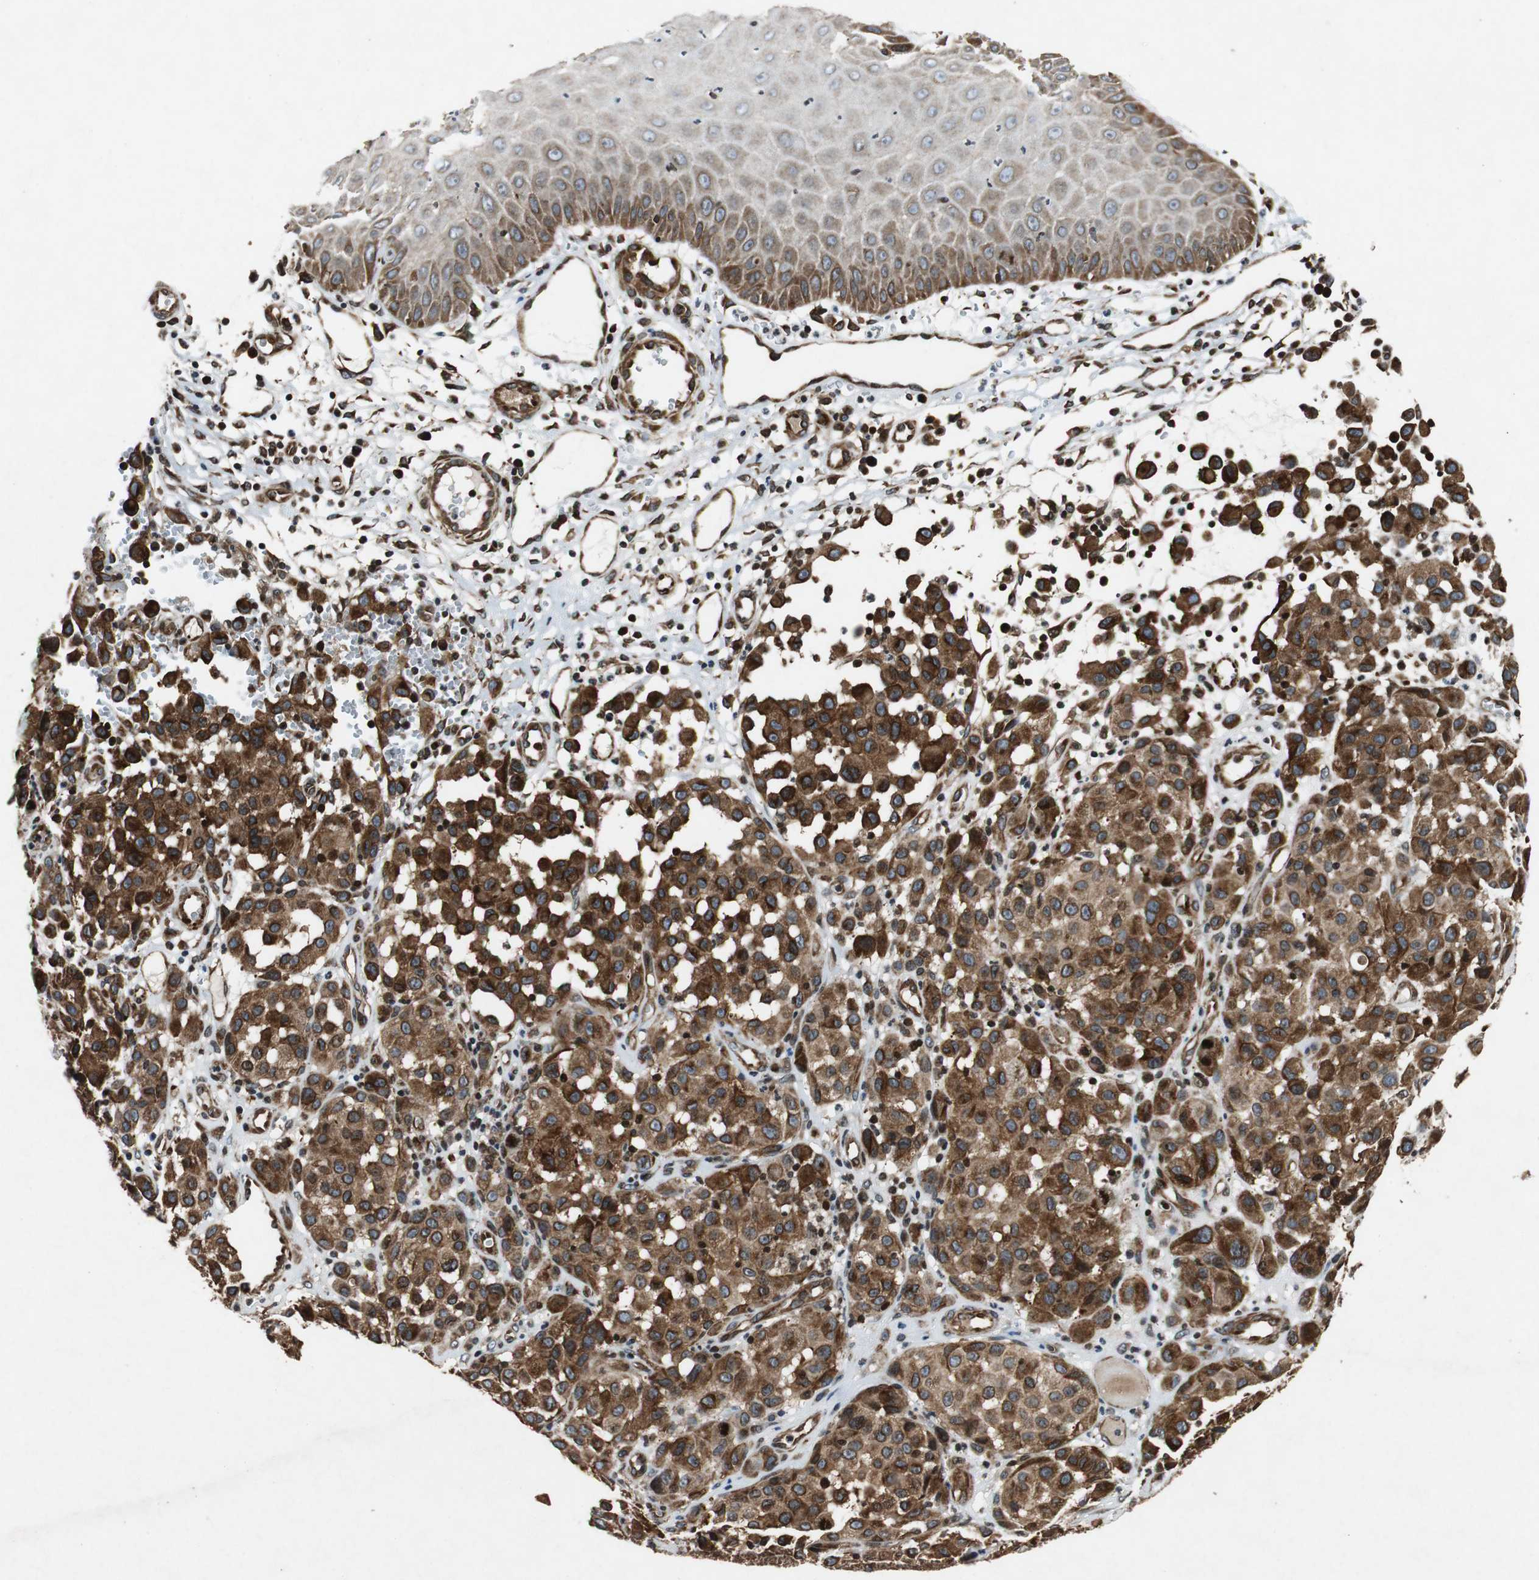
{"staining": {"intensity": "strong", "quantity": ">75%", "location": "cytoplasmic/membranous"}, "tissue": "melanoma", "cell_type": "Tumor cells", "image_type": "cancer", "snomed": [{"axis": "morphology", "description": "Malignant melanoma, NOS"}, {"axis": "topography", "description": "Skin"}], "caption": "Immunohistochemical staining of human malignant melanoma shows strong cytoplasmic/membranous protein positivity in about >75% of tumor cells.", "gene": "TUBA4A", "patient": {"sex": "female", "age": 21}}